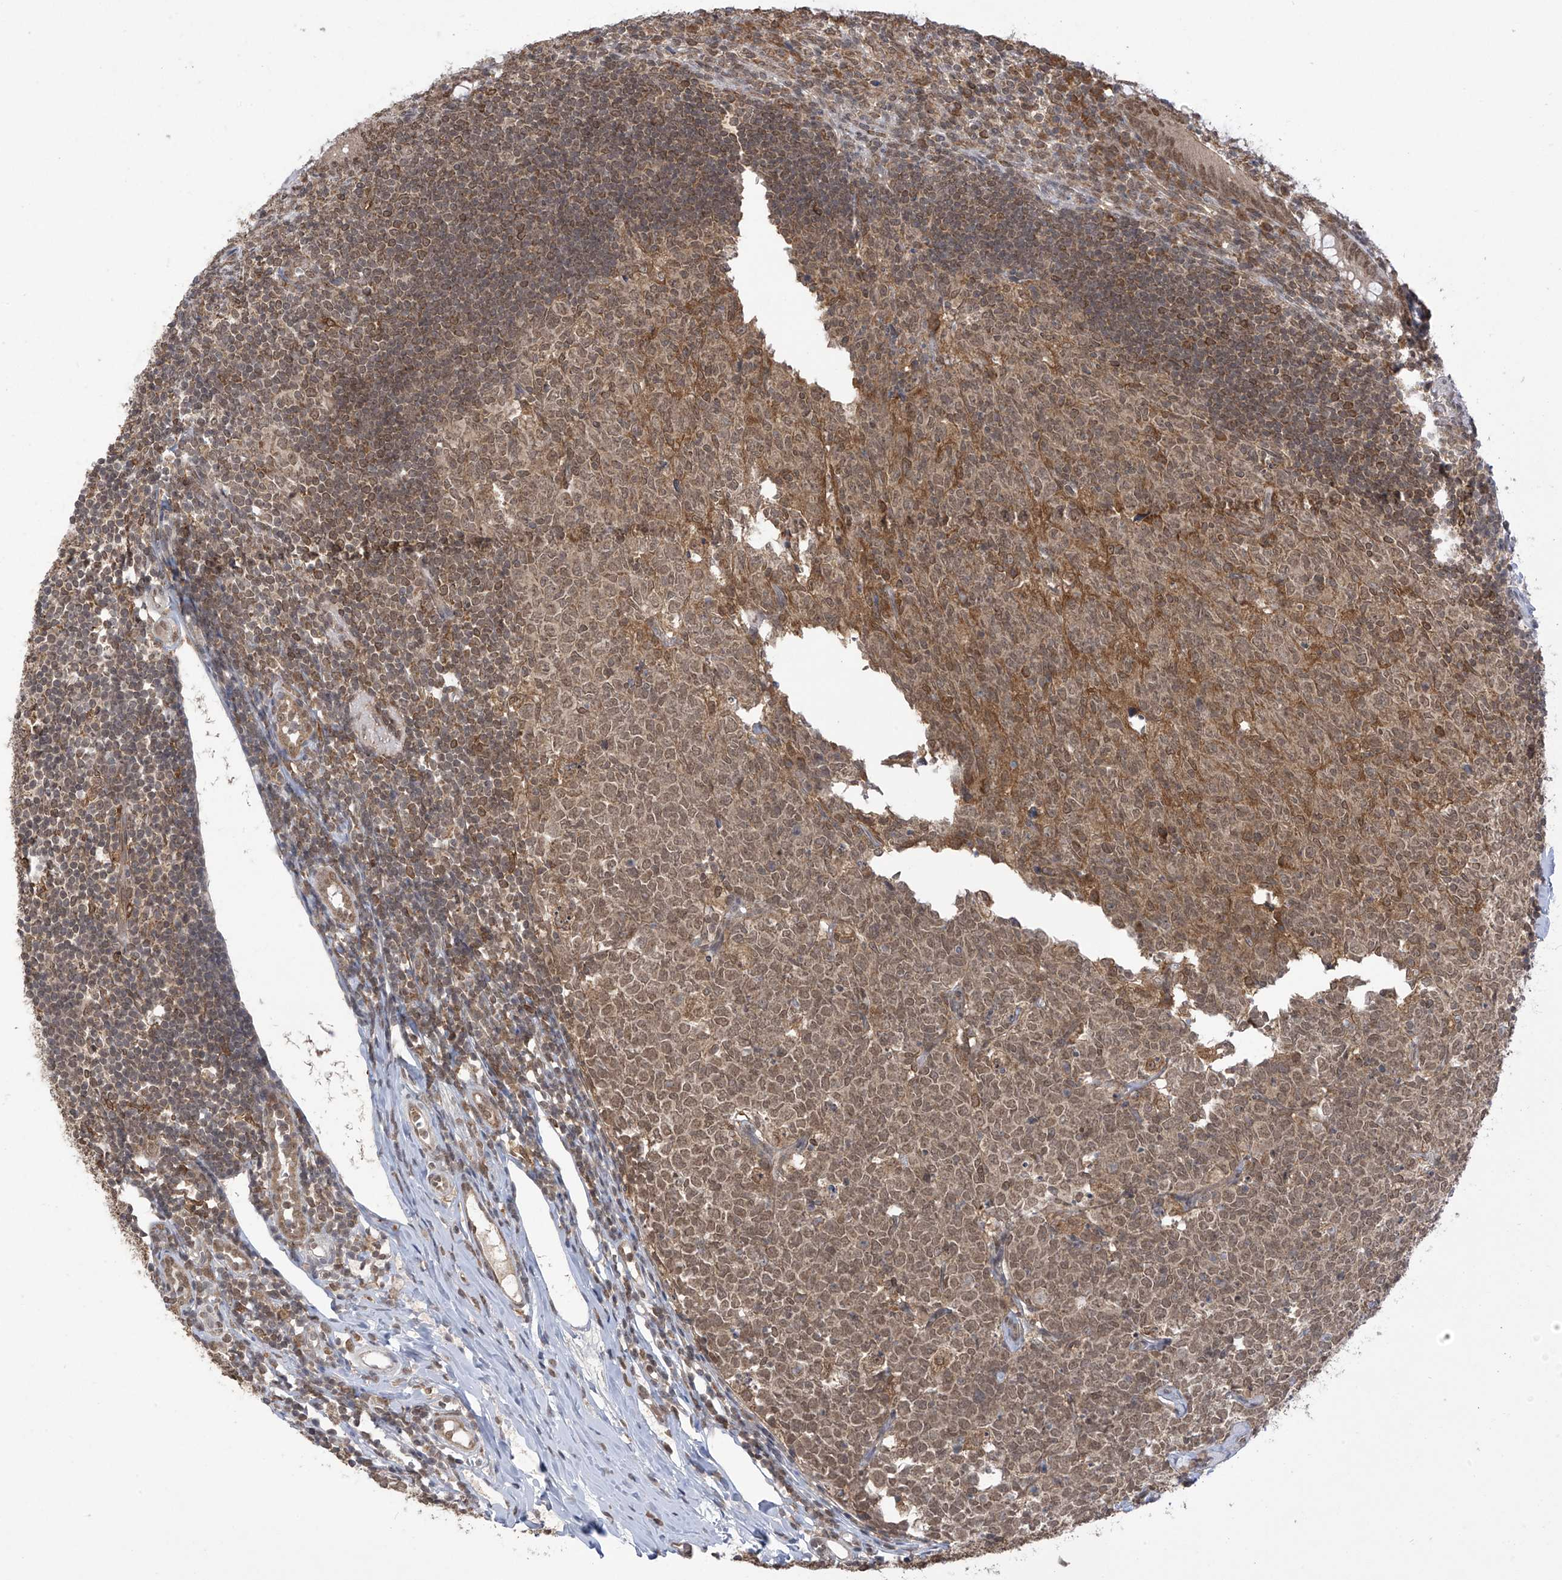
{"staining": {"intensity": "moderate", "quantity": ">75%", "location": "nuclear"}, "tissue": "appendix", "cell_type": "Glandular cells", "image_type": "normal", "snomed": [{"axis": "morphology", "description": "Normal tissue, NOS"}, {"axis": "topography", "description": "Appendix"}], "caption": "A photomicrograph of appendix stained for a protein shows moderate nuclear brown staining in glandular cells.", "gene": "LCOR", "patient": {"sex": "male", "age": 14}}